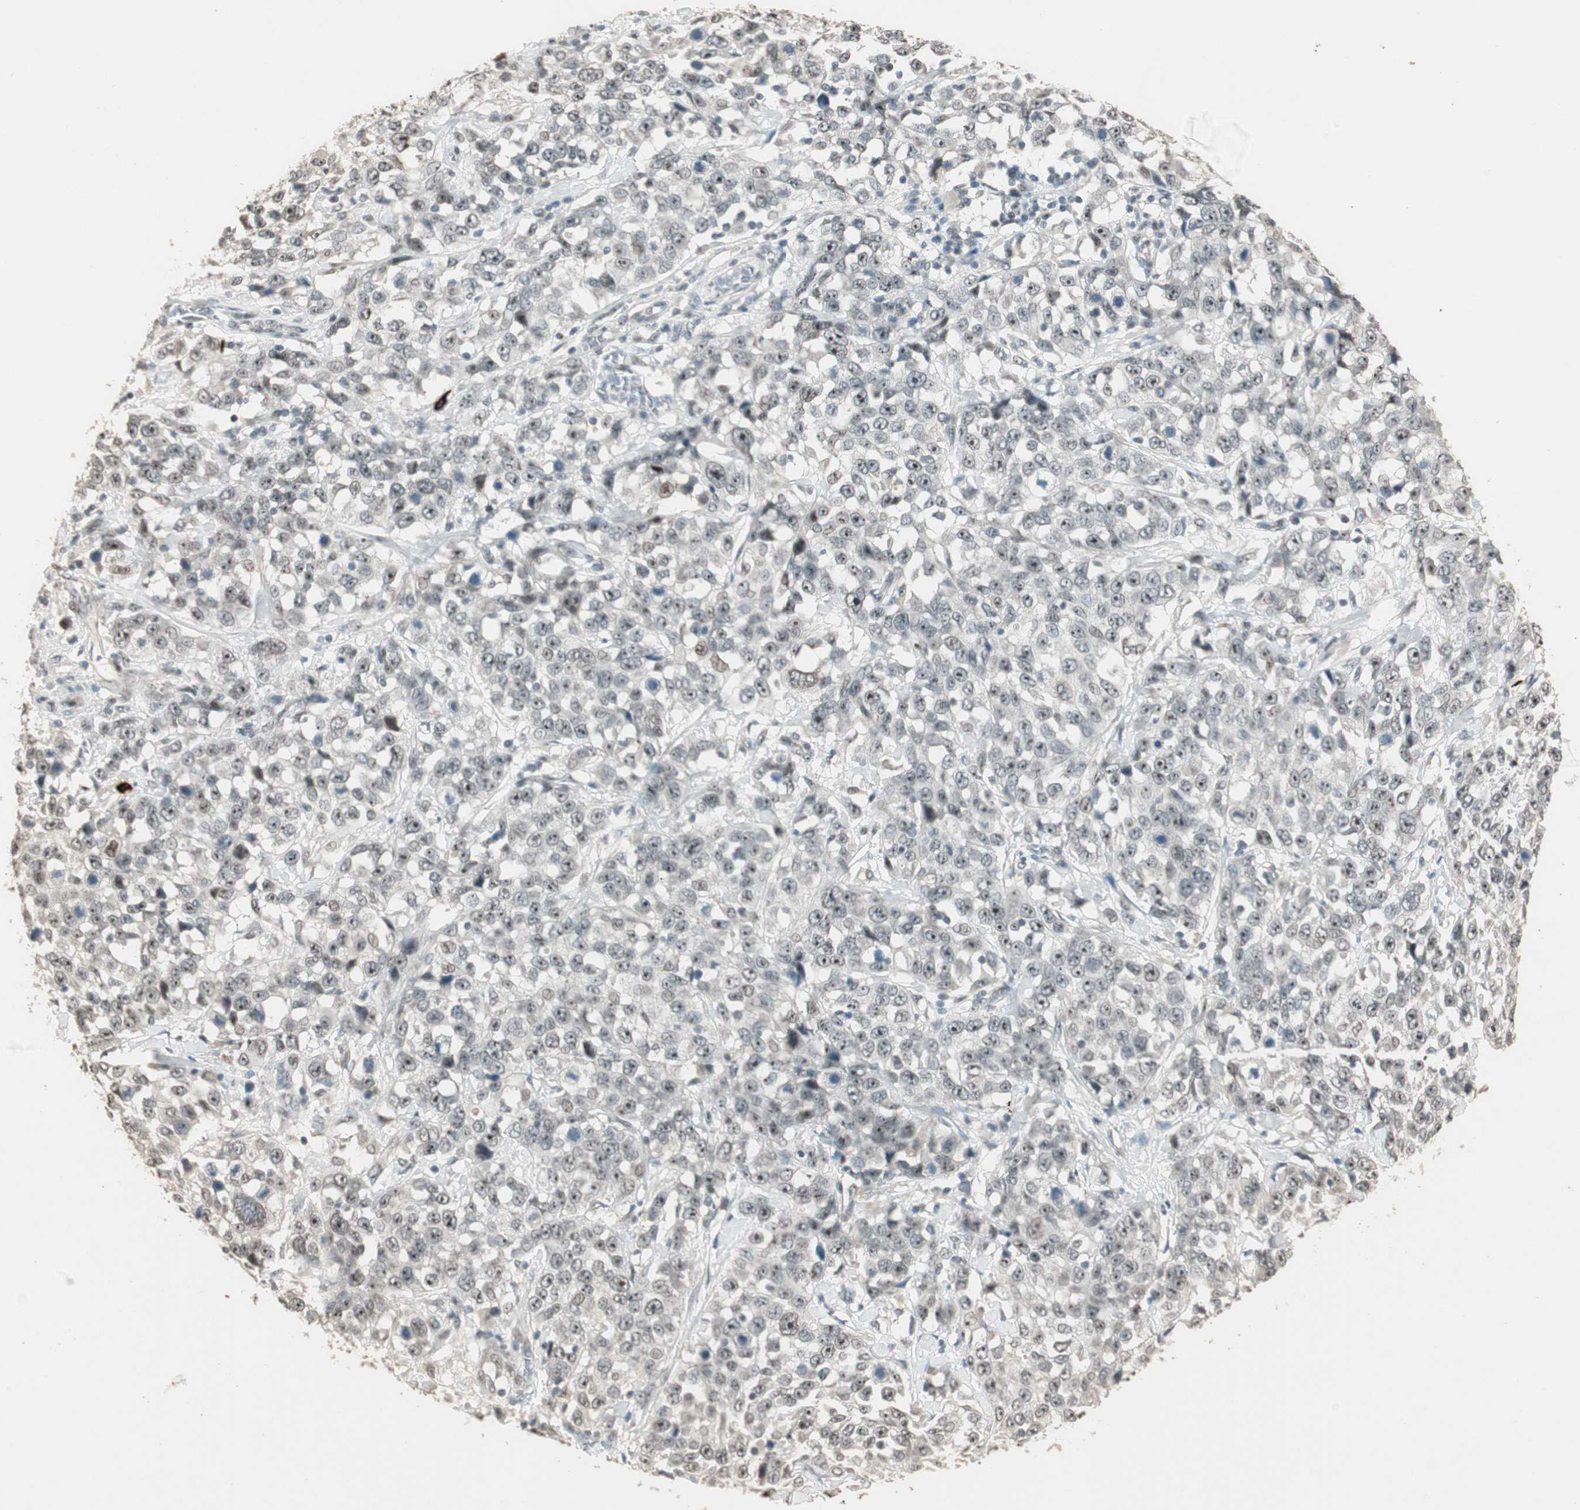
{"staining": {"intensity": "weak", "quantity": ">75%", "location": "nuclear"}, "tissue": "stomach cancer", "cell_type": "Tumor cells", "image_type": "cancer", "snomed": [{"axis": "morphology", "description": "Normal tissue, NOS"}, {"axis": "morphology", "description": "Adenocarcinoma, NOS"}, {"axis": "topography", "description": "Stomach"}], "caption": "A photomicrograph showing weak nuclear staining in approximately >75% of tumor cells in stomach cancer, as visualized by brown immunohistochemical staining.", "gene": "ETV4", "patient": {"sex": "male", "age": 48}}